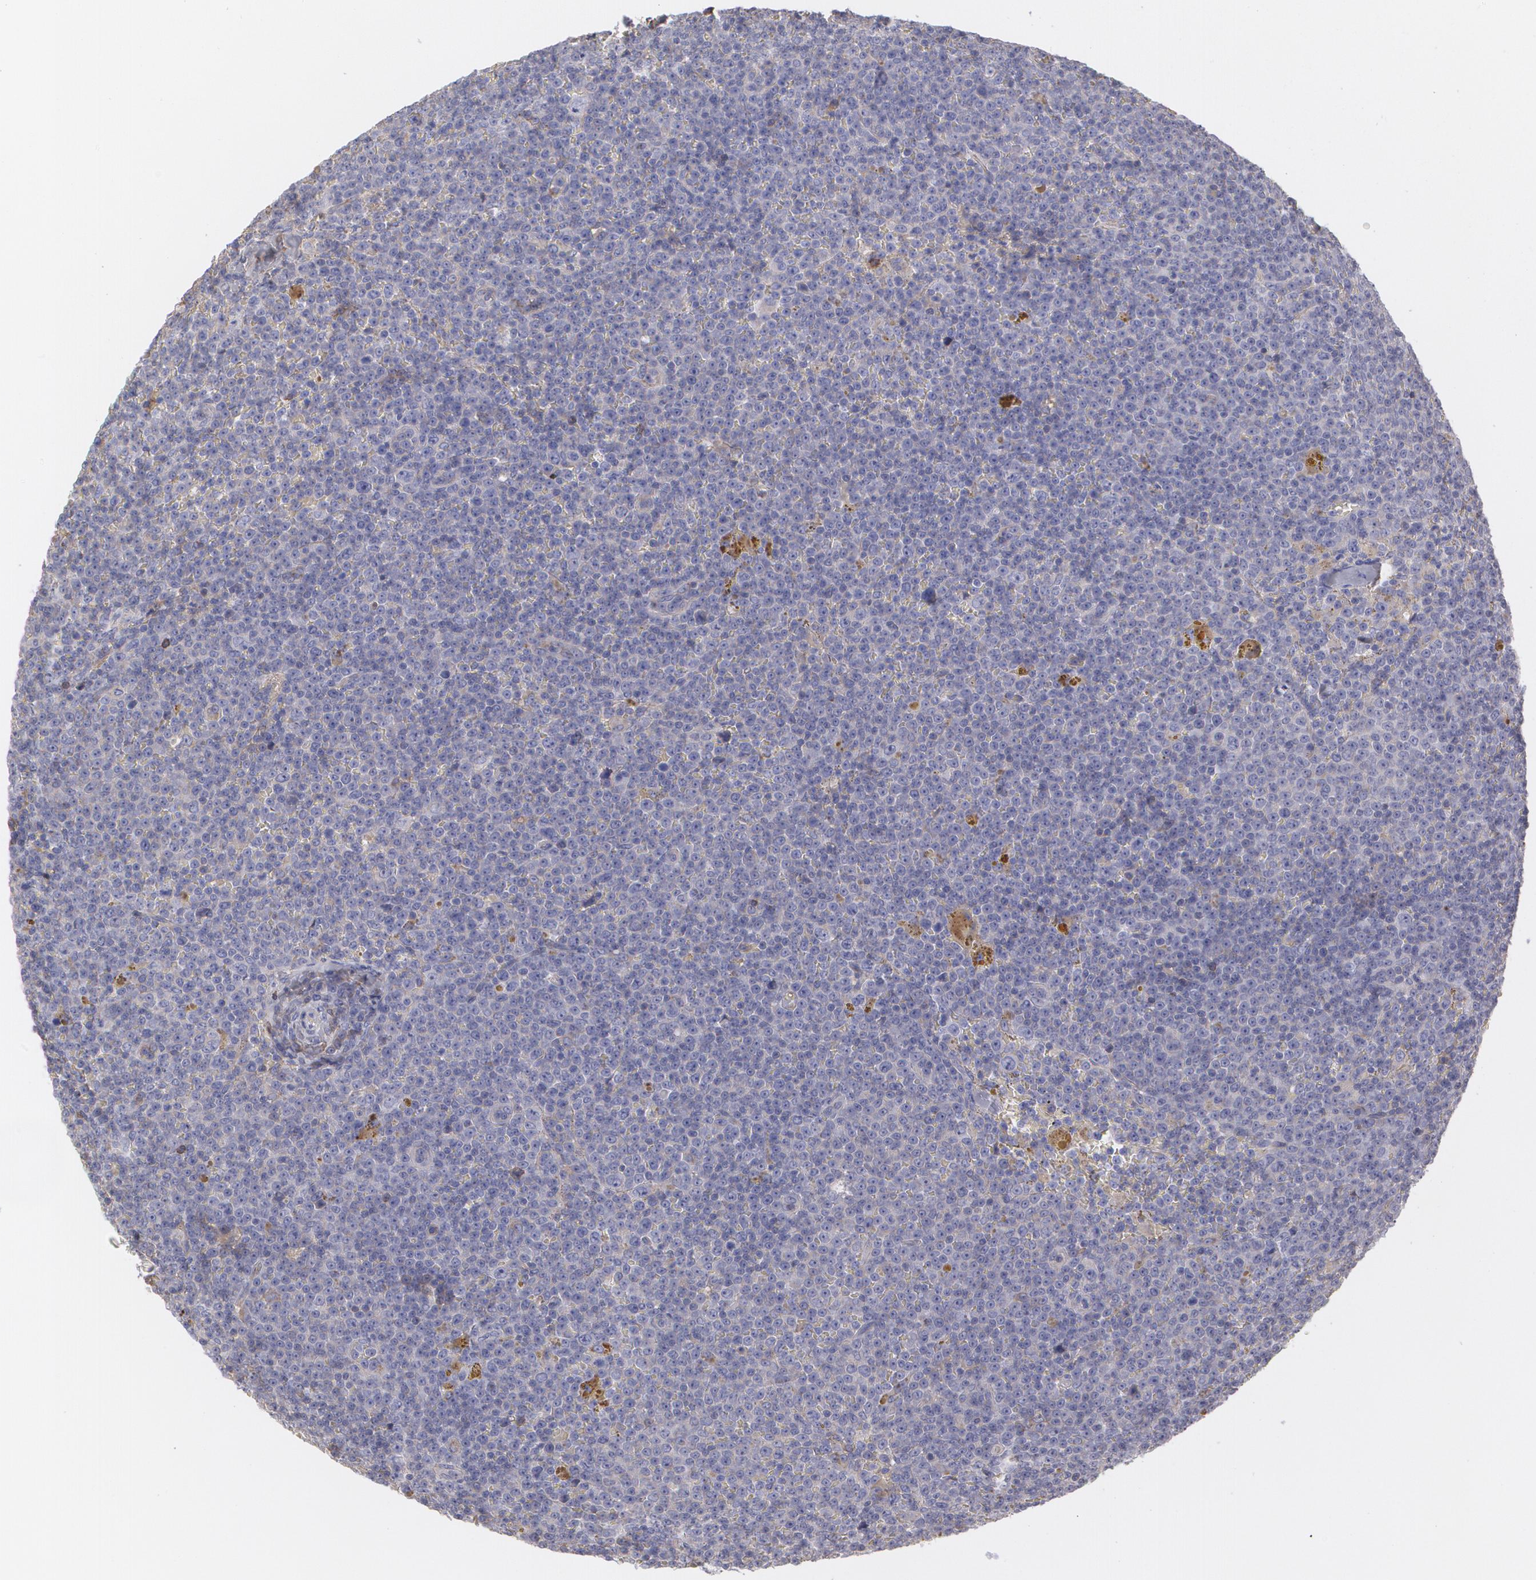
{"staining": {"intensity": "negative", "quantity": "none", "location": "none"}, "tissue": "lymphoma", "cell_type": "Tumor cells", "image_type": "cancer", "snomed": [{"axis": "morphology", "description": "Malignant lymphoma, non-Hodgkin's type, Low grade"}, {"axis": "topography", "description": "Lymph node"}], "caption": "IHC micrograph of neoplastic tissue: lymphoma stained with DAB (3,3'-diaminobenzidine) demonstrates no significant protein expression in tumor cells.", "gene": "SERPINA1", "patient": {"sex": "male", "age": 50}}